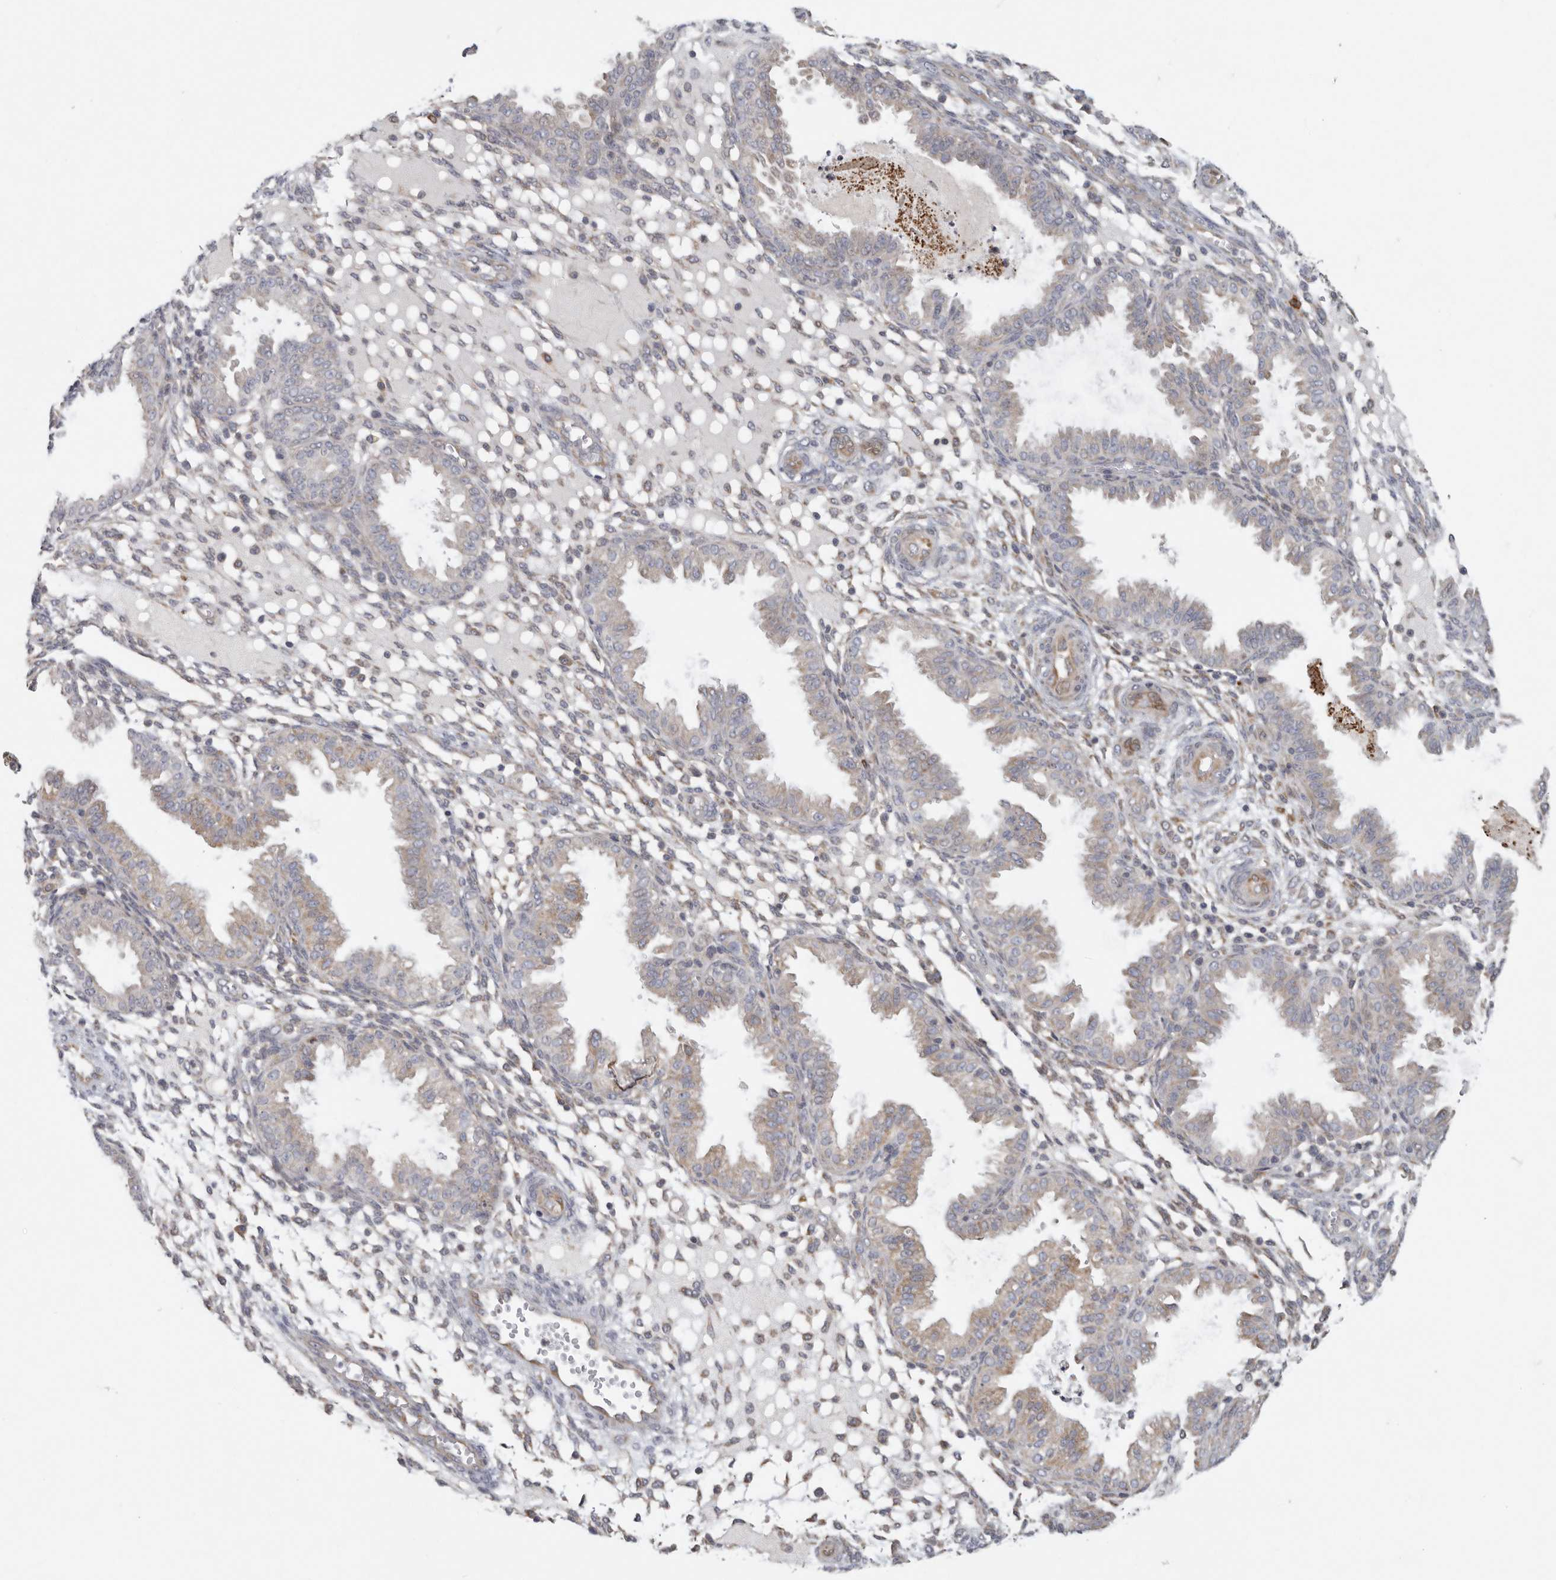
{"staining": {"intensity": "weak", "quantity": "25%-75%", "location": "cytoplasmic/membranous"}, "tissue": "endometrium", "cell_type": "Cells in endometrial stroma", "image_type": "normal", "snomed": [{"axis": "morphology", "description": "Normal tissue, NOS"}, {"axis": "topography", "description": "Endometrium"}], "caption": "The photomicrograph shows immunohistochemical staining of unremarkable endometrium. There is weak cytoplasmic/membranous staining is present in approximately 25%-75% of cells in endometrial stroma. The protein of interest is shown in brown color, while the nuclei are stained blue.", "gene": "BCAP29", "patient": {"sex": "female", "age": 33}}